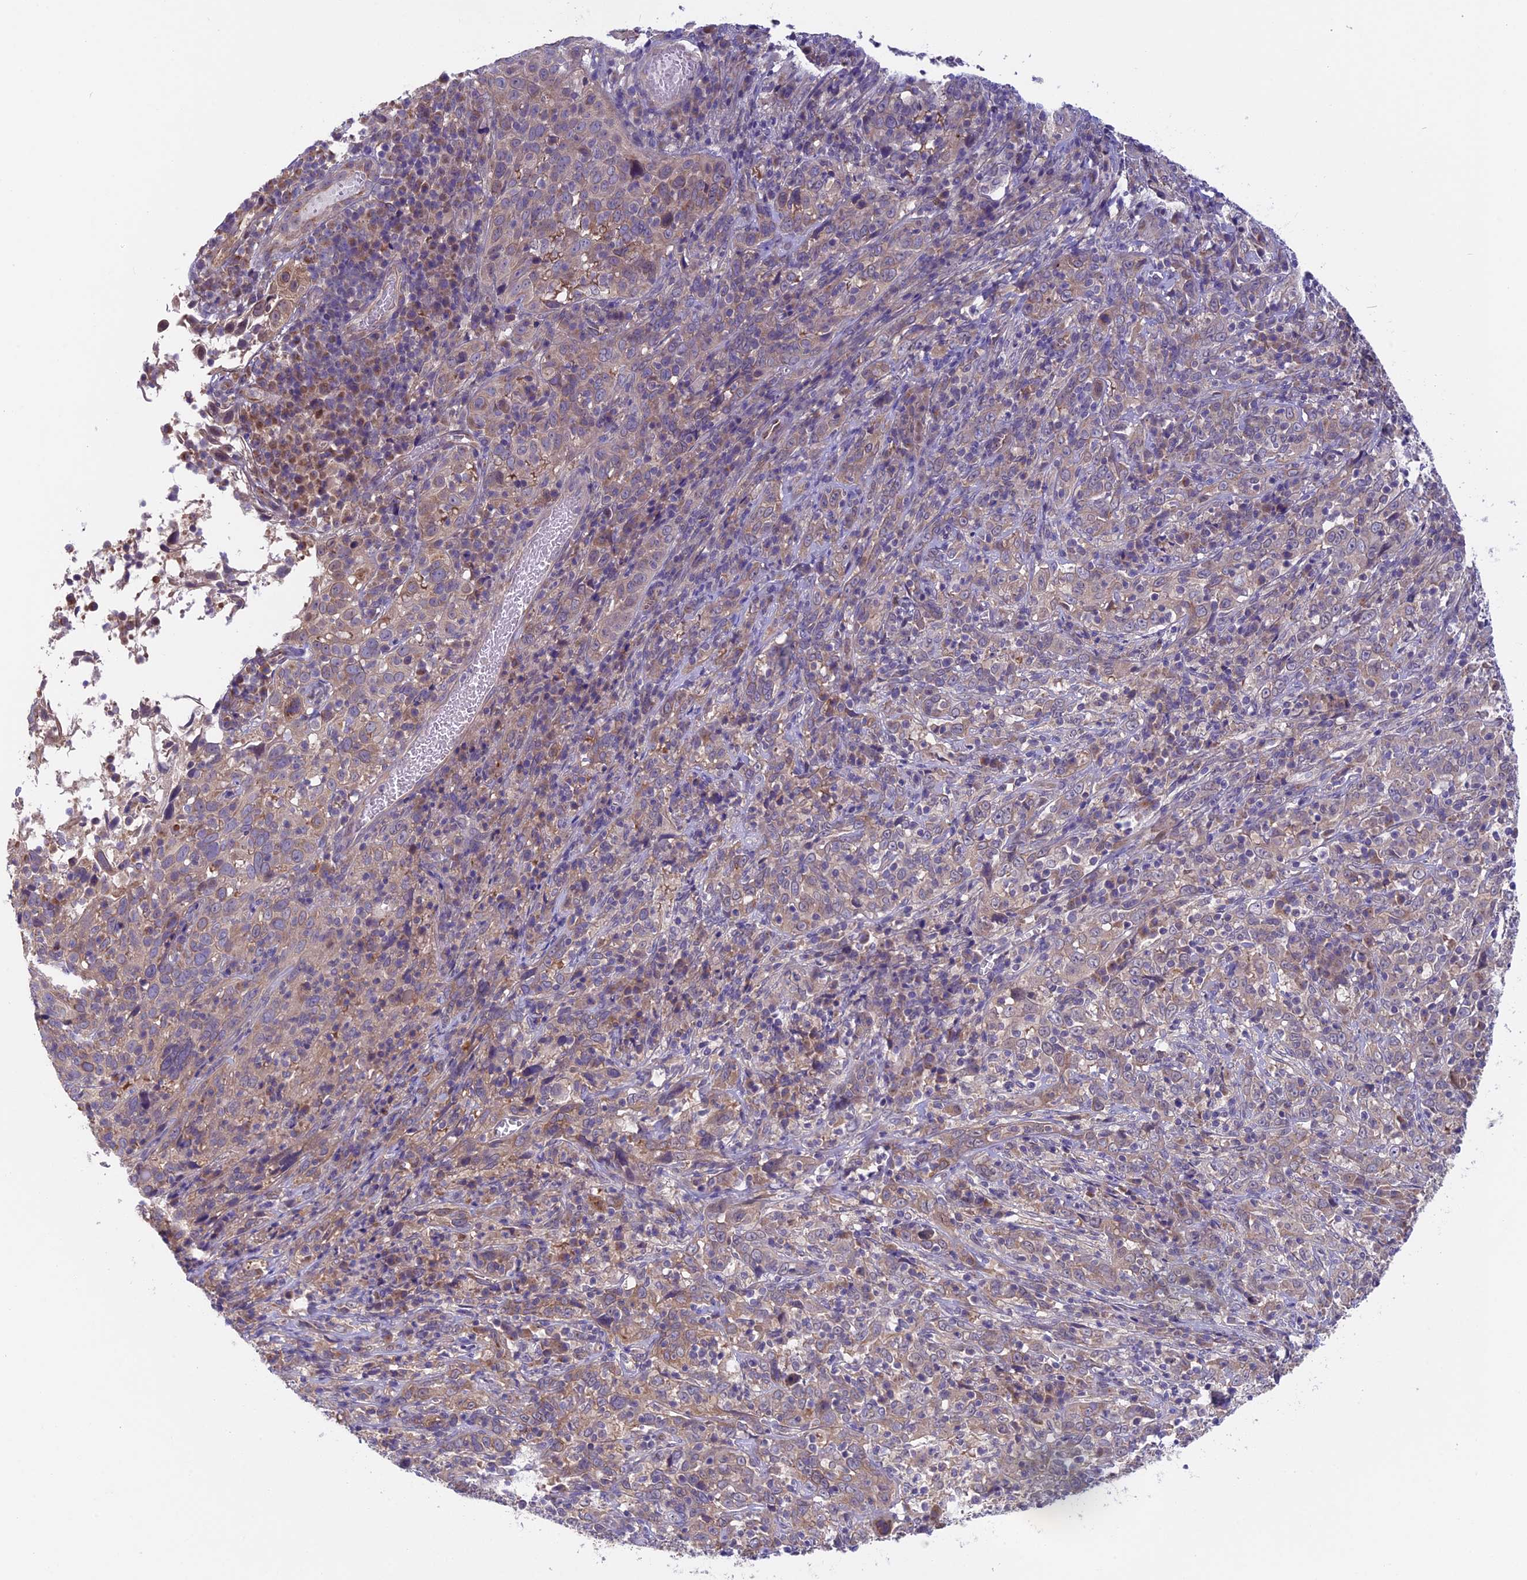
{"staining": {"intensity": "weak", "quantity": "<25%", "location": "cytoplasmic/membranous"}, "tissue": "cervical cancer", "cell_type": "Tumor cells", "image_type": "cancer", "snomed": [{"axis": "morphology", "description": "Squamous cell carcinoma, NOS"}, {"axis": "topography", "description": "Cervix"}], "caption": "Tumor cells show no significant protein staining in cervical cancer.", "gene": "CCDC9B", "patient": {"sex": "female", "age": 46}}